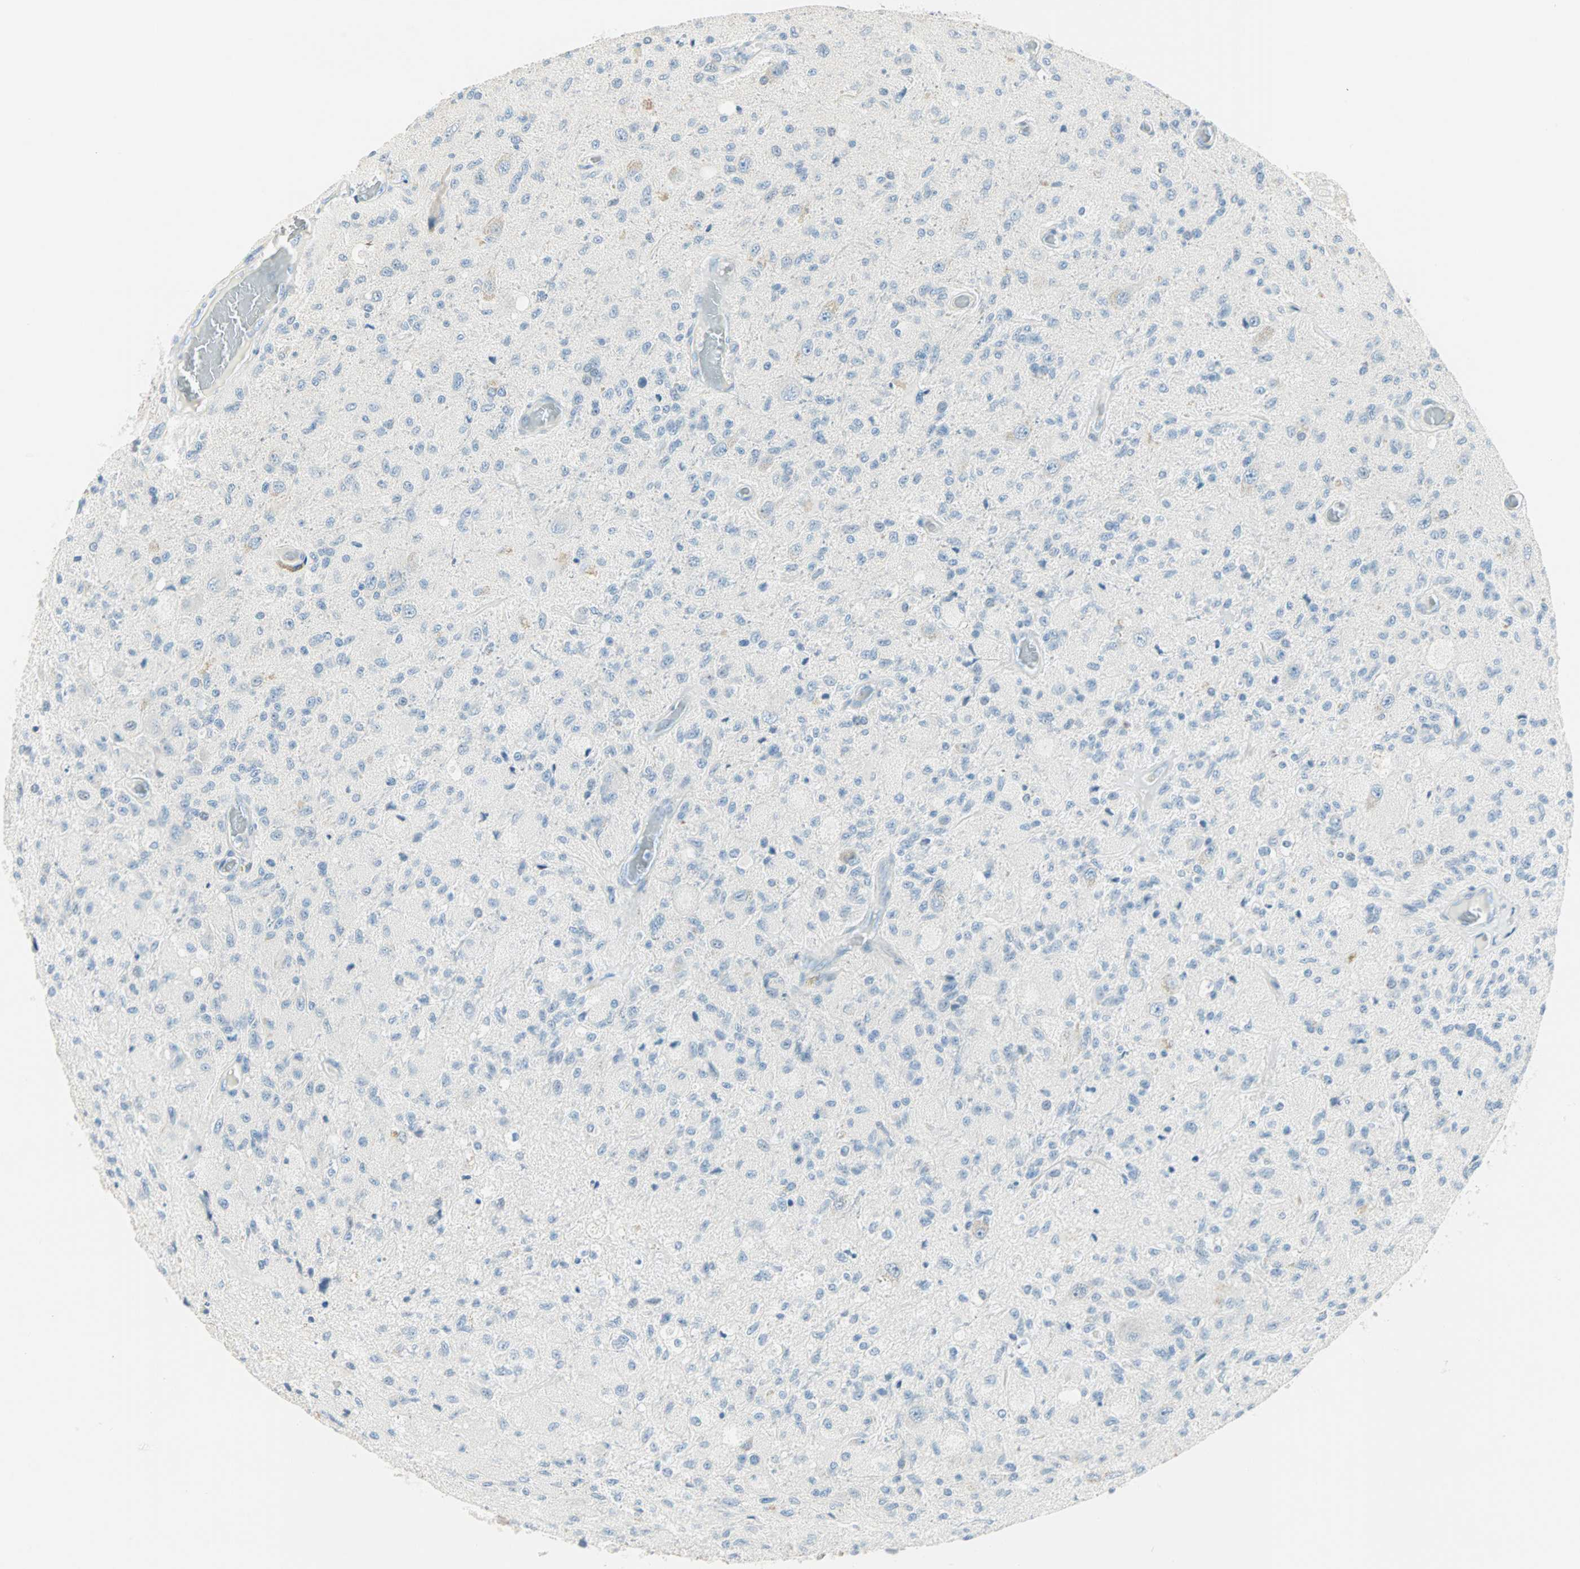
{"staining": {"intensity": "negative", "quantity": "none", "location": "none"}, "tissue": "glioma", "cell_type": "Tumor cells", "image_type": "cancer", "snomed": [{"axis": "morphology", "description": "Normal tissue, NOS"}, {"axis": "morphology", "description": "Glioma, malignant, High grade"}, {"axis": "topography", "description": "Cerebral cortex"}], "caption": "Immunohistochemical staining of glioma reveals no significant positivity in tumor cells.", "gene": "SULT1C2", "patient": {"sex": "male", "age": 77}}